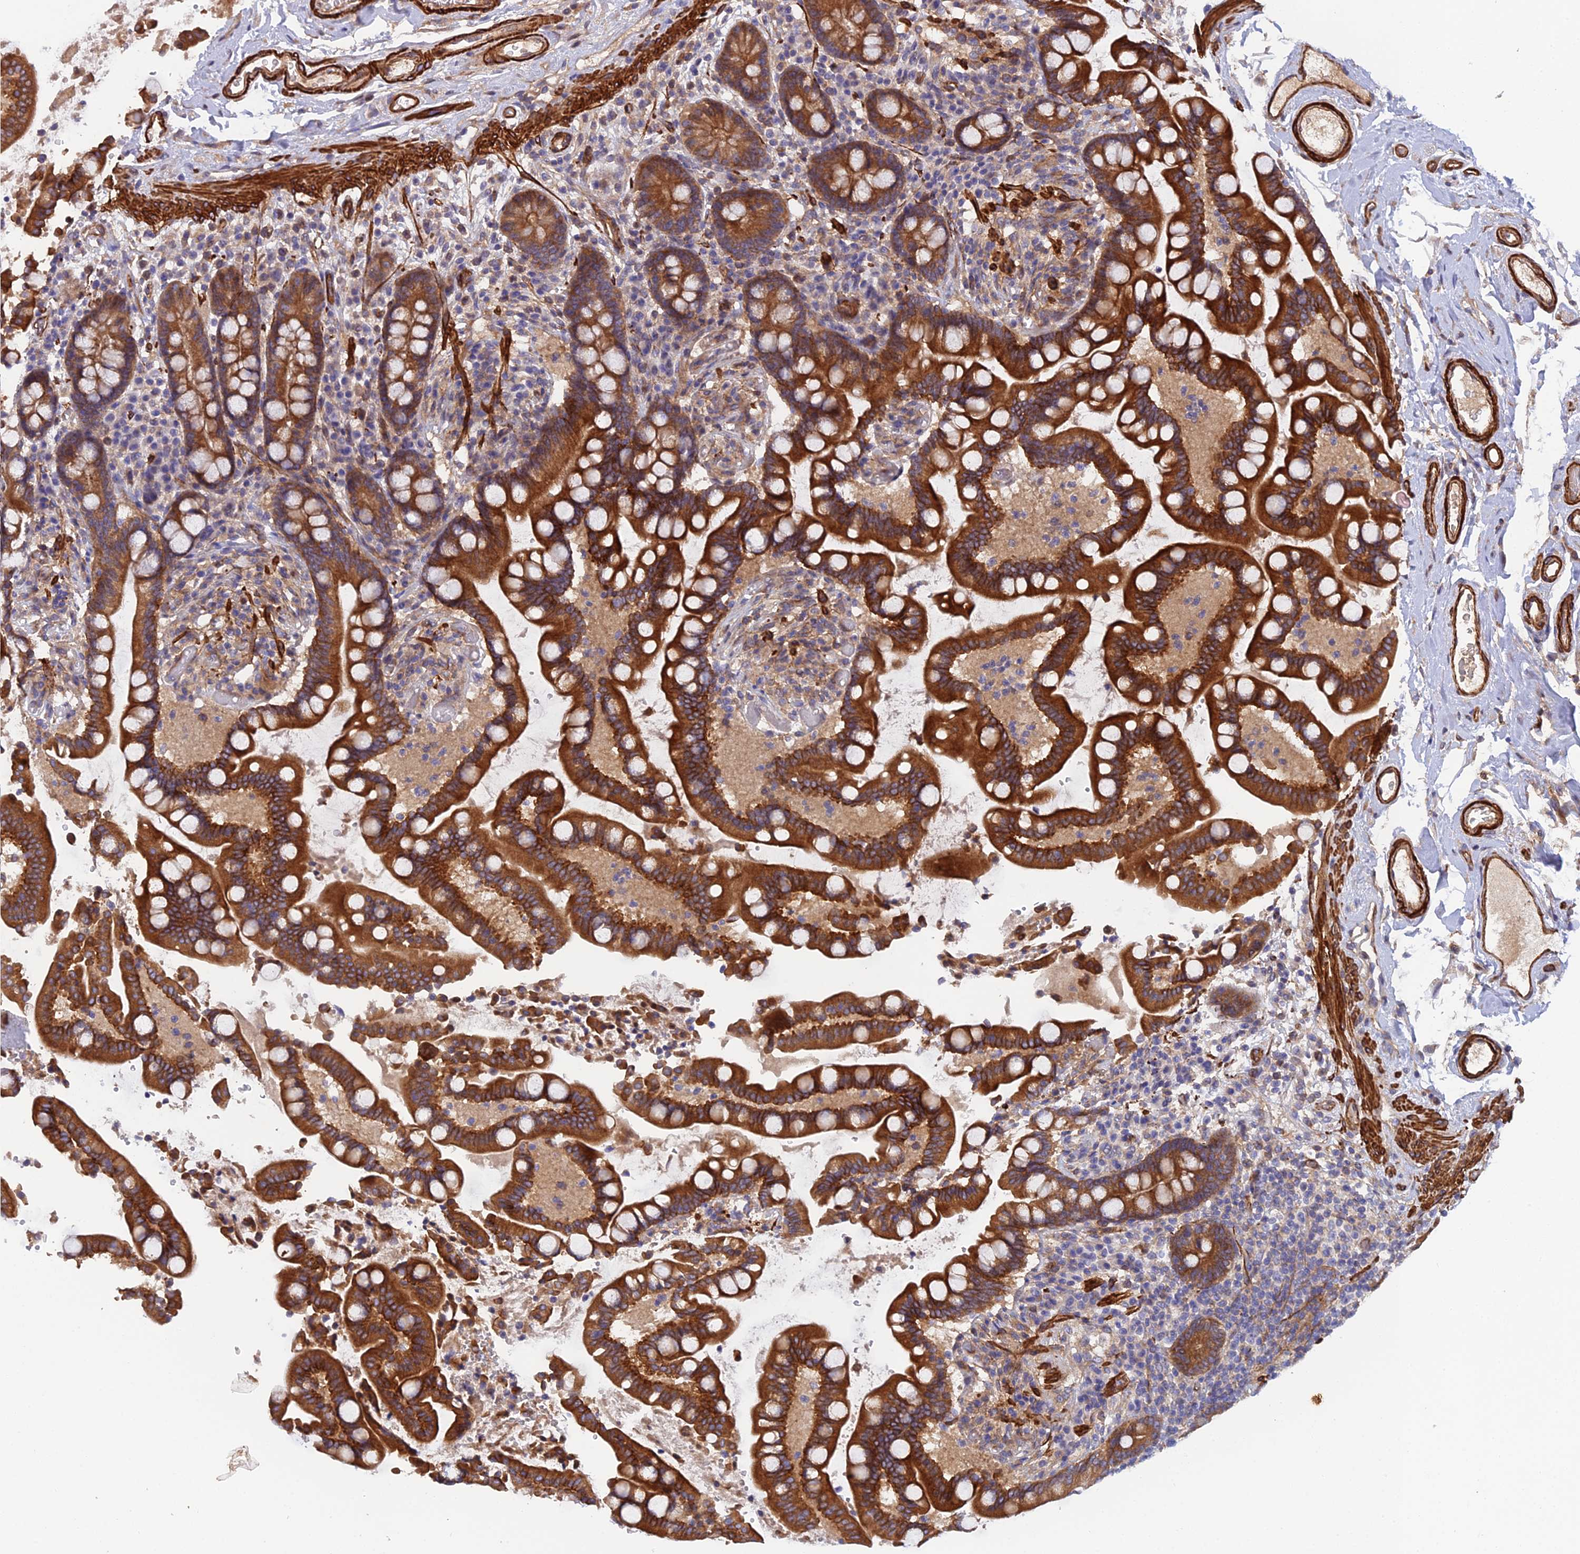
{"staining": {"intensity": "strong", "quantity": ">75%", "location": "cytoplasmic/membranous"}, "tissue": "colon", "cell_type": "Endothelial cells", "image_type": "normal", "snomed": [{"axis": "morphology", "description": "Normal tissue, NOS"}, {"axis": "topography", "description": "Colon"}], "caption": "DAB (3,3'-diaminobenzidine) immunohistochemical staining of unremarkable colon exhibits strong cytoplasmic/membranous protein positivity in approximately >75% of endothelial cells. (IHC, brightfield microscopy, high magnification).", "gene": "RALGAPA2", "patient": {"sex": "male", "age": 73}}